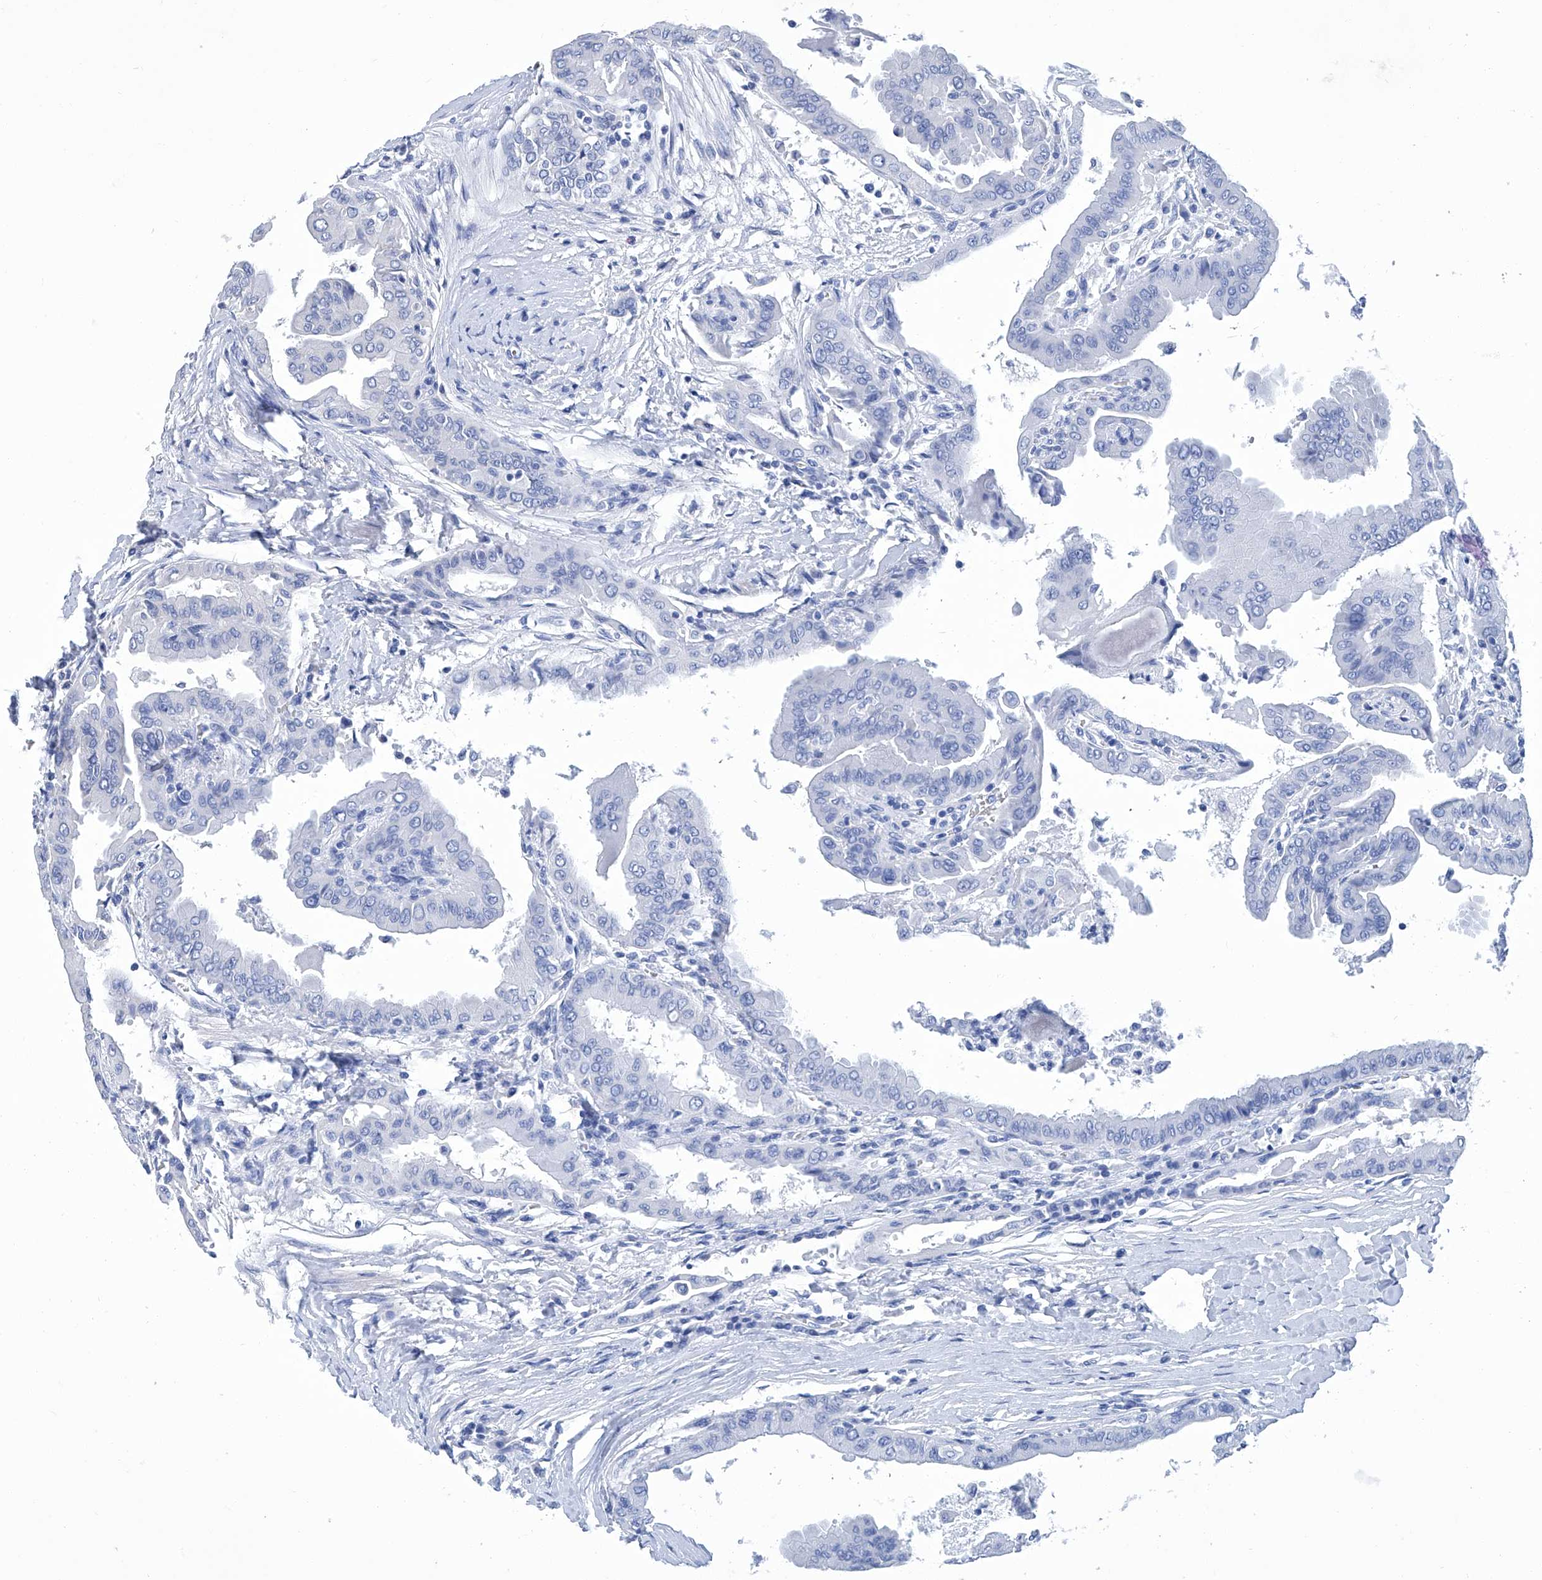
{"staining": {"intensity": "negative", "quantity": "none", "location": "none"}, "tissue": "thyroid cancer", "cell_type": "Tumor cells", "image_type": "cancer", "snomed": [{"axis": "morphology", "description": "Papillary adenocarcinoma, NOS"}, {"axis": "topography", "description": "Thyroid gland"}], "caption": "Immunohistochemical staining of thyroid cancer reveals no significant staining in tumor cells.", "gene": "GPT", "patient": {"sex": "male", "age": 33}}